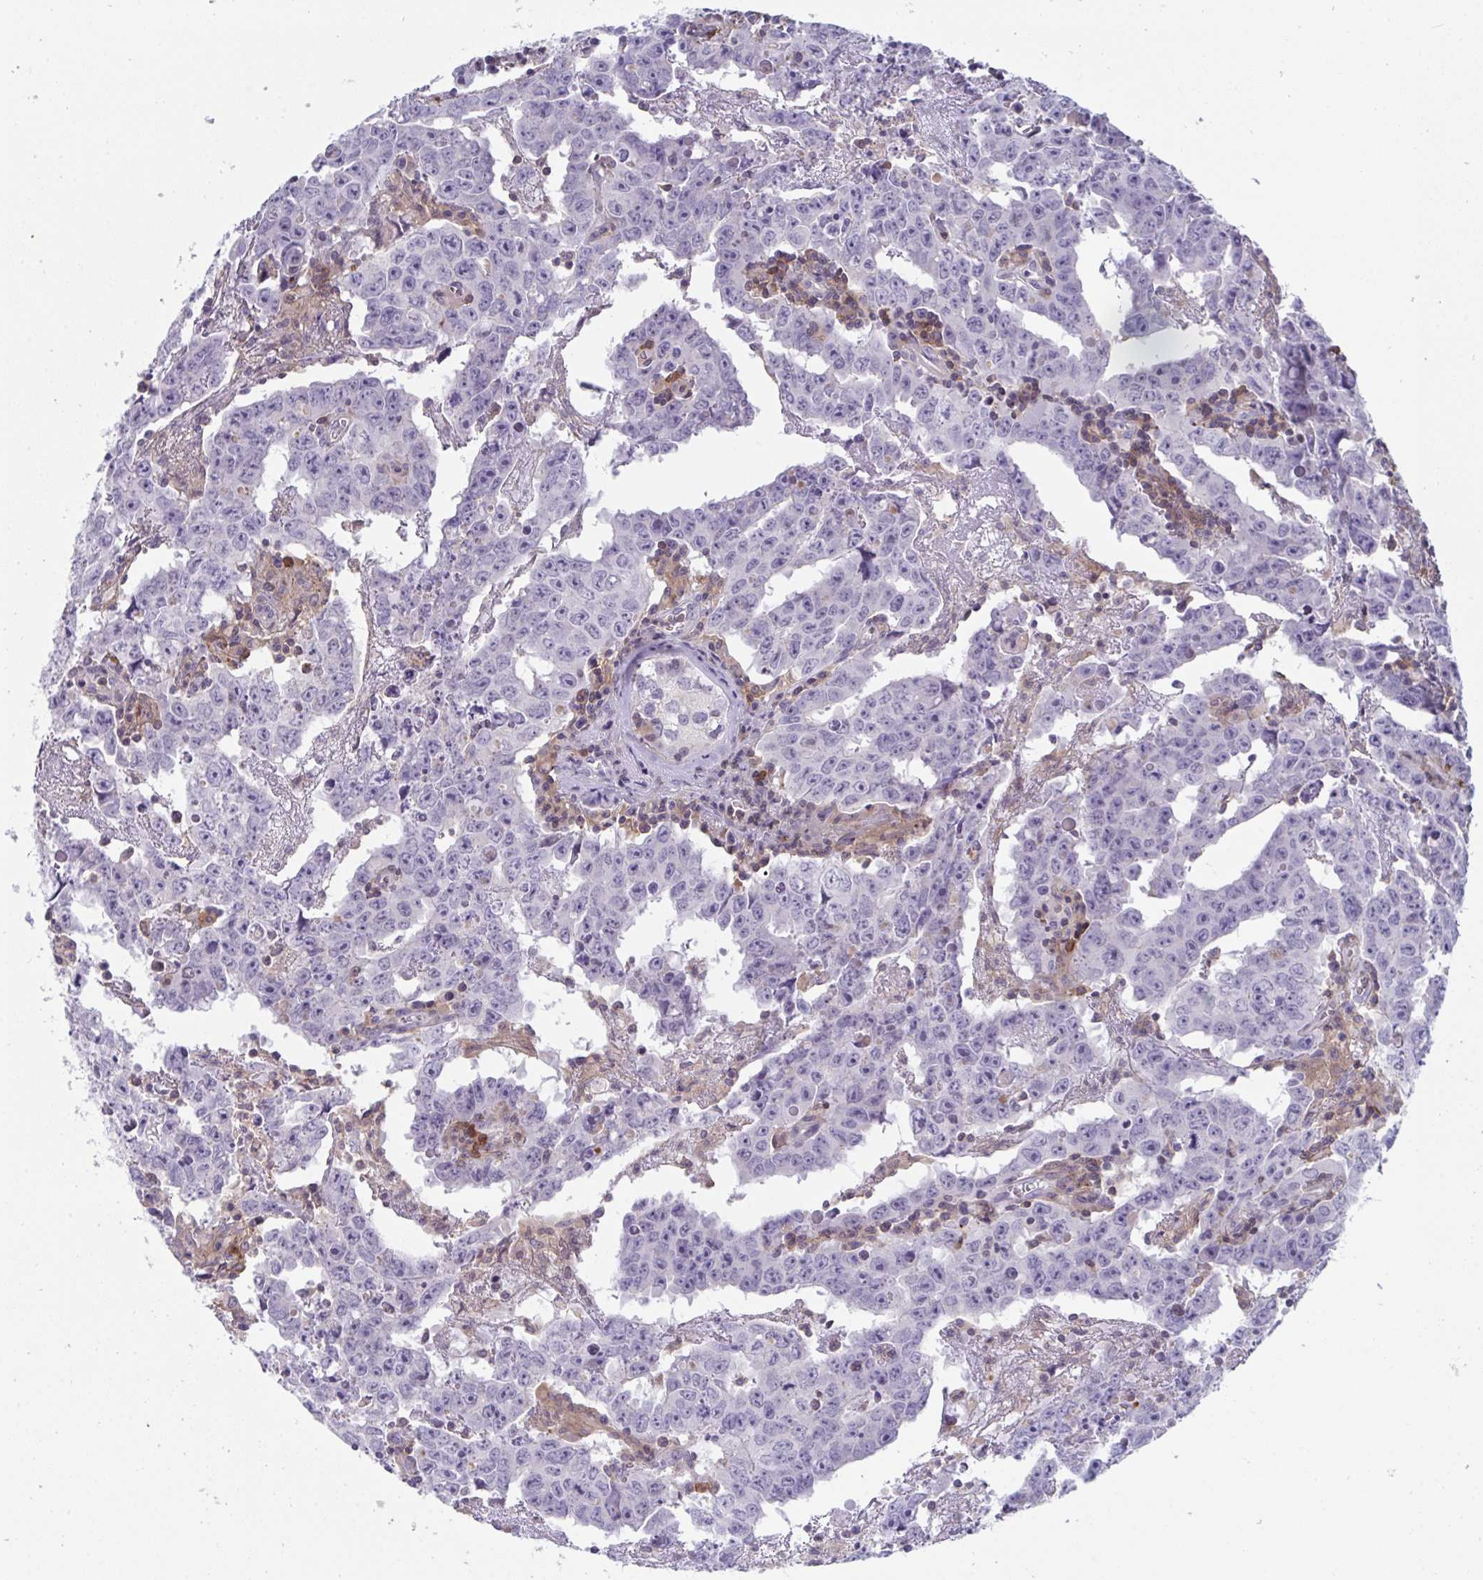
{"staining": {"intensity": "negative", "quantity": "none", "location": "none"}, "tissue": "testis cancer", "cell_type": "Tumor cells", "image_type": "cancer", "snomed": [{"axis": "morphology", "description": "Carcinoma, Embryonal, NOS"}, {"axis": "topography", "description": "Testis"}], "caption": "High power microscopy histopathology image of an IHC micrograph of testis embryonal carcinoma, revealing no significant positivity in tumor cells.", "gene": "DISP2", "patient": {"sex": "male", "age": 22}}